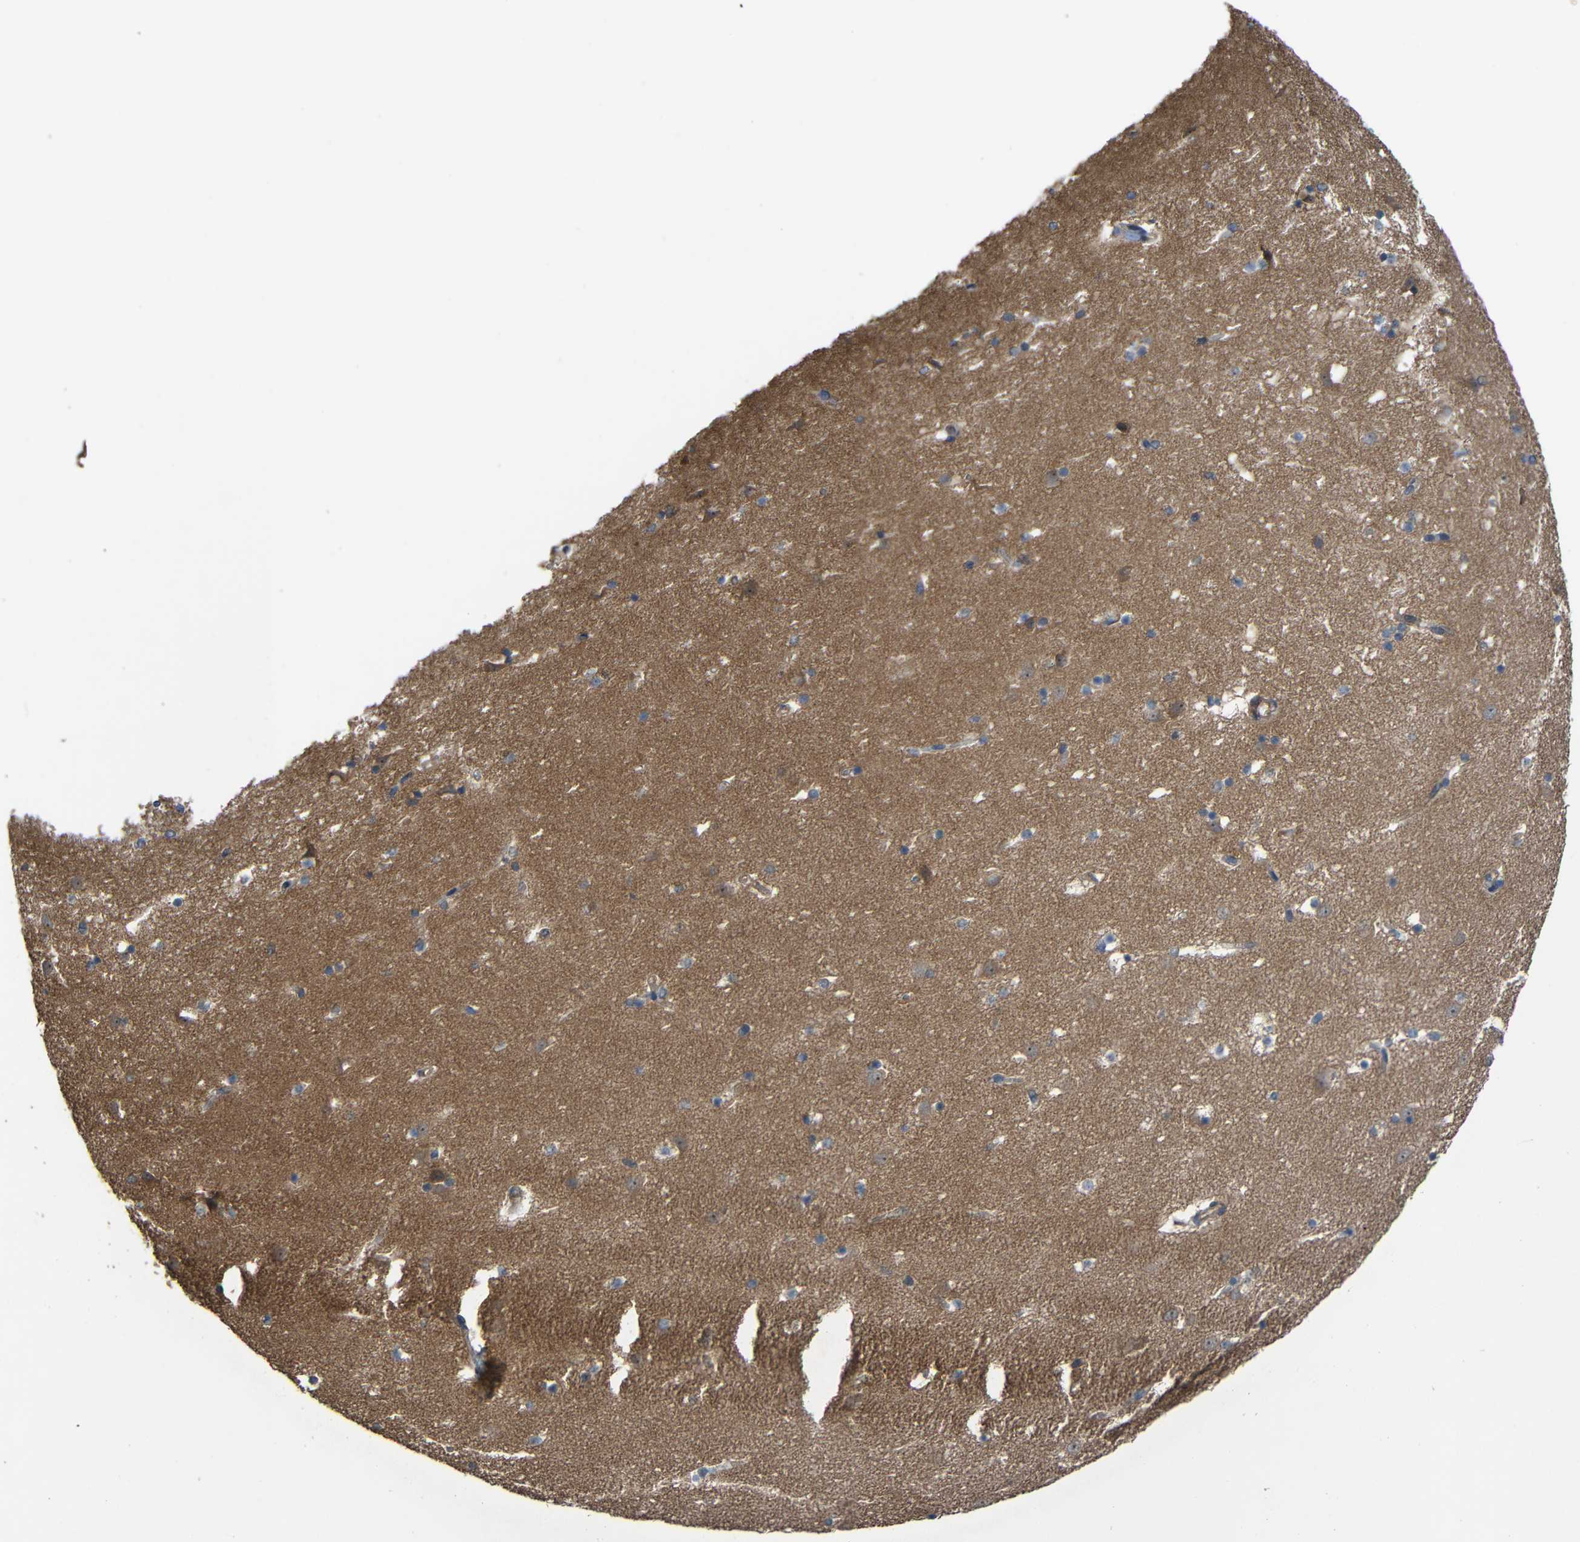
{"staining": {"intensity": "negative", "quantity": "none", "location": "none"}, "tissue": "caudate", "cell_type": "Glial cells", "image_type": "normal", "snomed": [{"axis": "morphology", "description": "Normal tissue, NOS"}, {"axis": "topography", "description": "Lateral ventricle wall"}], "caption": "Immunohistochemistry (IHC) histopathology image of normal caudate: human caudate stained with DAB (3,3'-diaminobenzidine) exhibits no significant protein staining in glial cells. (DAB IHC visualized using brightfield microscopy, high magnification).", "gene": "CHST9", "patient": {"sex": "male", "age": 45}}